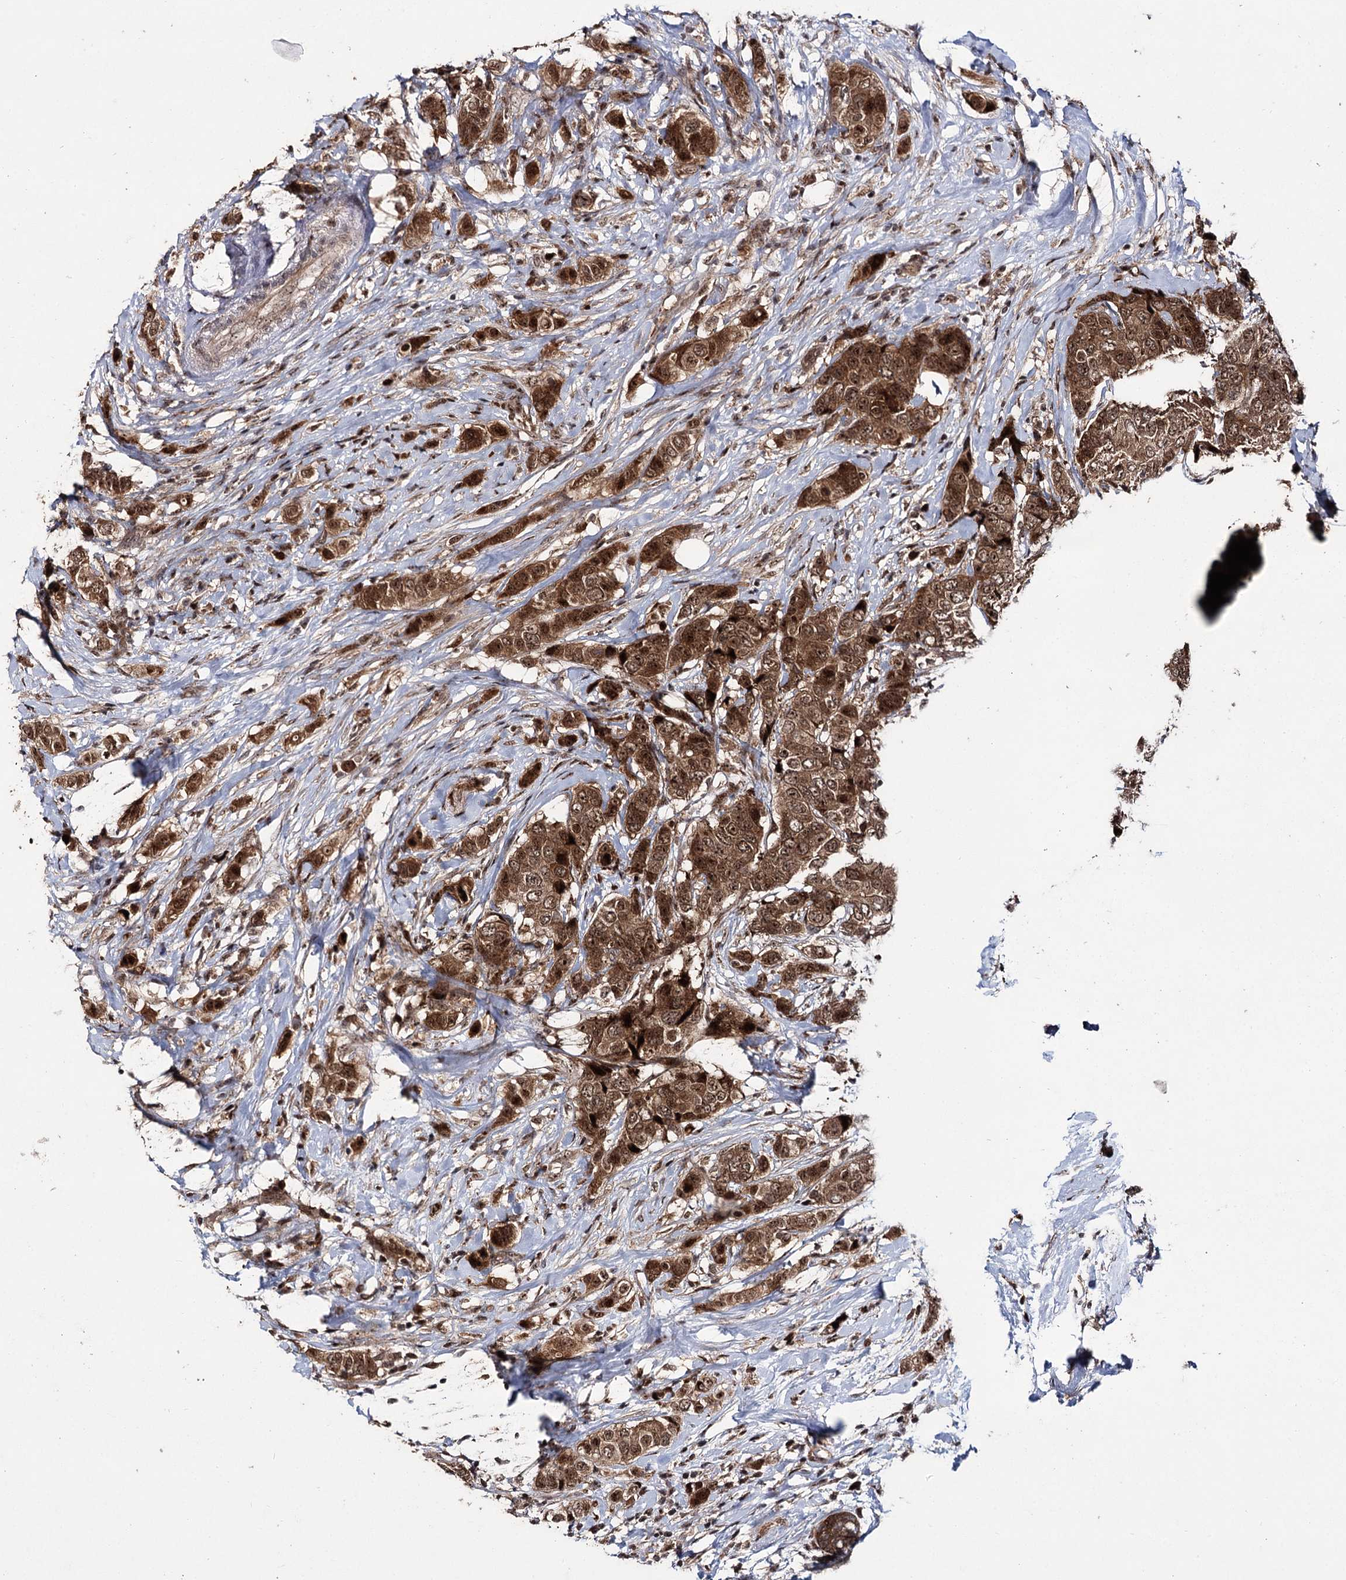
{"staining": {"intensity": "strong", "quantity": ">75%", "location": "cytoplasmic/membranous,nuclear"}, "tissue": "breast cancer", "cell_type": "Tumor cells", "image_type": "cancer", "snomed": [{"axis": "morphology", "description": "Lobular carcinoma"}, {"axis": "topography", "description": "Breast"}], "caption": "Immunohistochemistry (IHC) (DAB (3,3'-diaminobenzidine)) staining of breast cancer demonstrates strong cytoplasmic/membranous and nuclear protein expression in about >75% of tumor cells.", "gene": "MKNK2", "patient": {"sex": "female", "age": 51}}